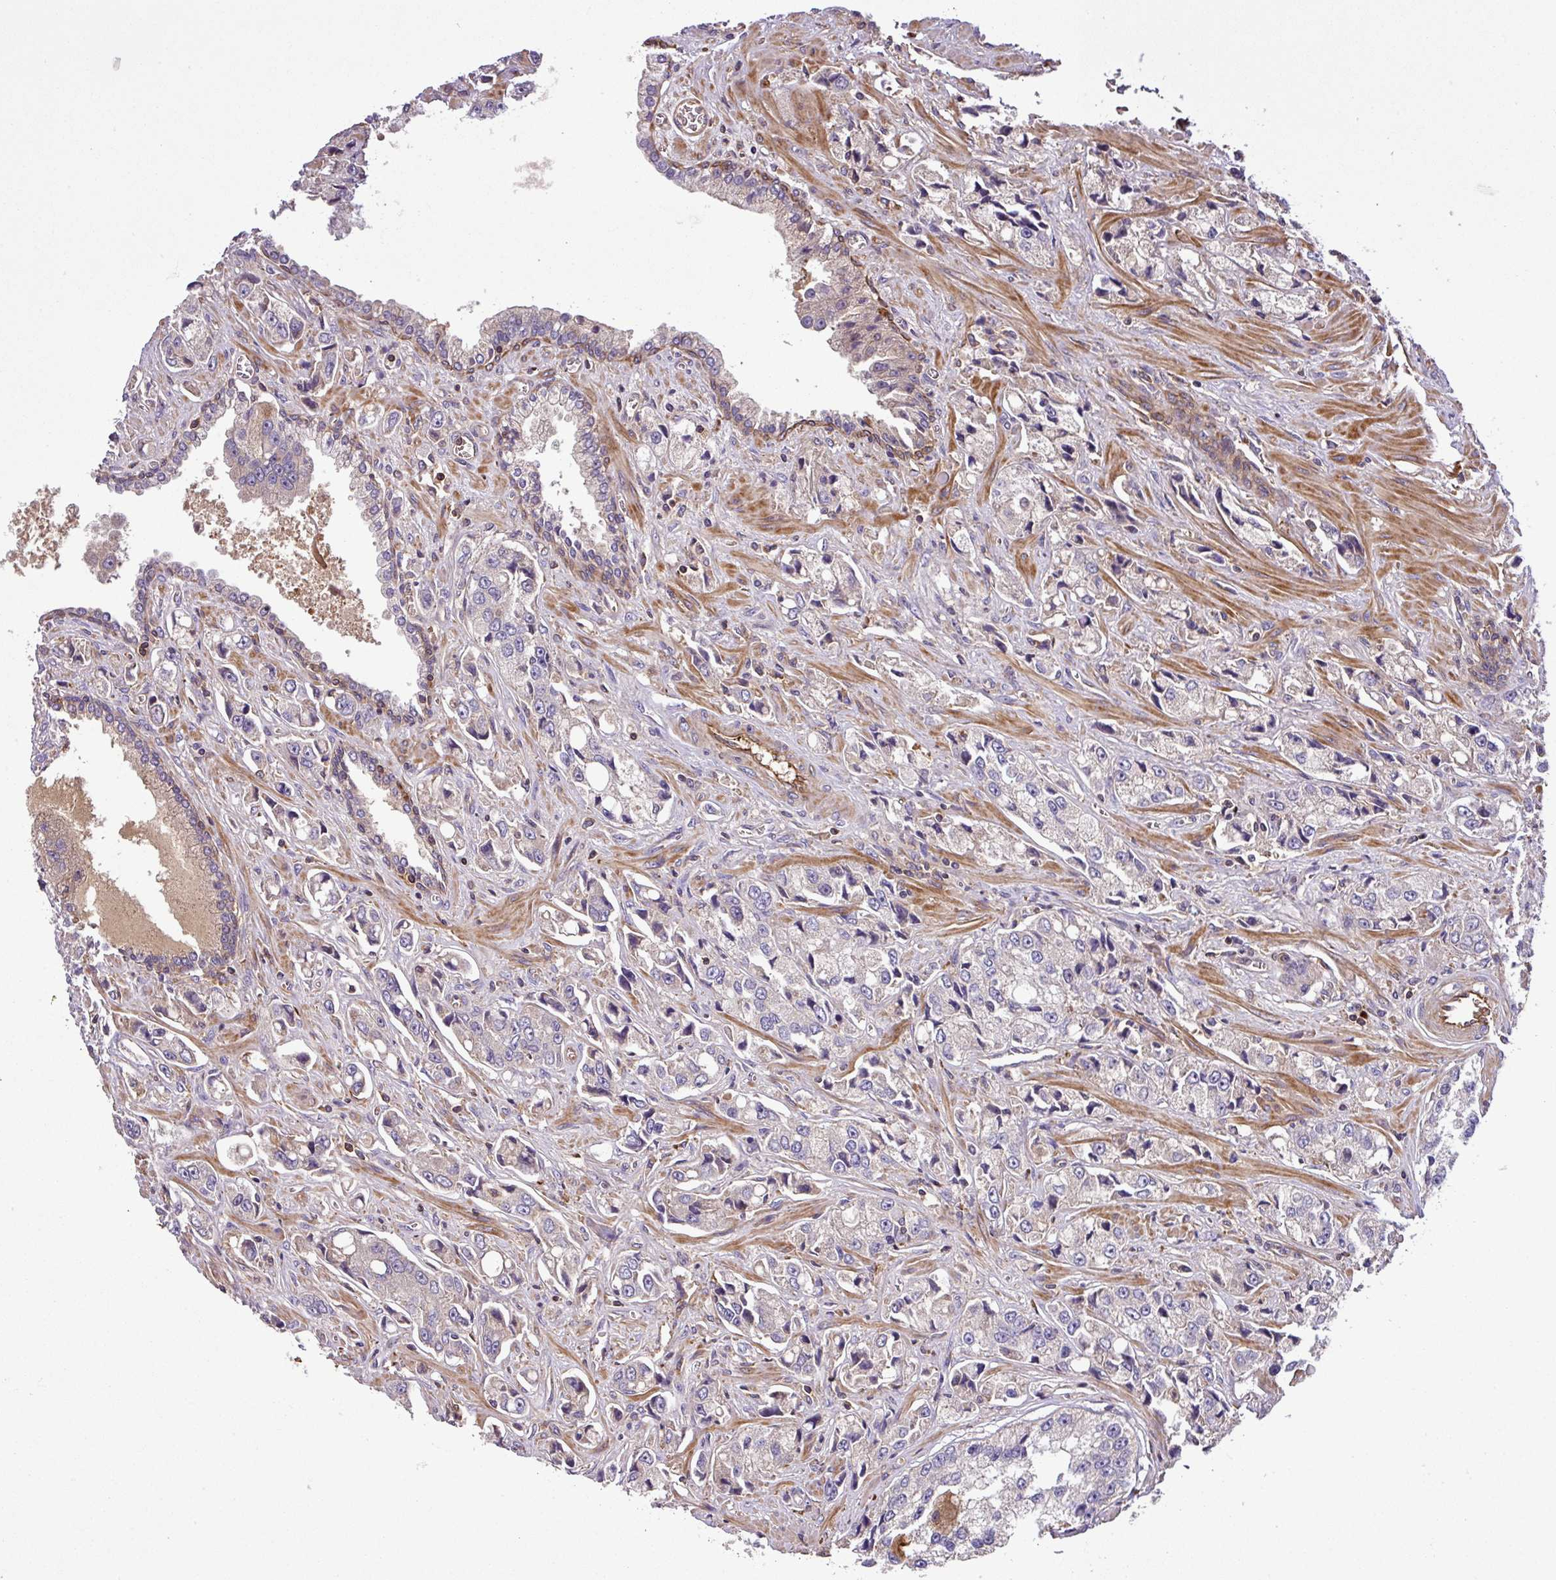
{"staining": {"intensity": "negative", "quantity": "none", "location": "none"}, "tissue": "prostate cancer", "cell_type": "Tumor cells", "image_type": "cancer", "snomed": [{"axis": "morphology", "description": "Adenocarcinoma, High grade"}, {"axis": "topography", "description": "Prostate"}], "caption": "High power microscopy histopathology image of an immunohistochemistry (IHC) histopathology image of prostate adenocarcinoma (high-grade), revealing no significant staining in tumor cells.", "gene": "ZNF266", "patient": {"sex": "male", "age": 74}}